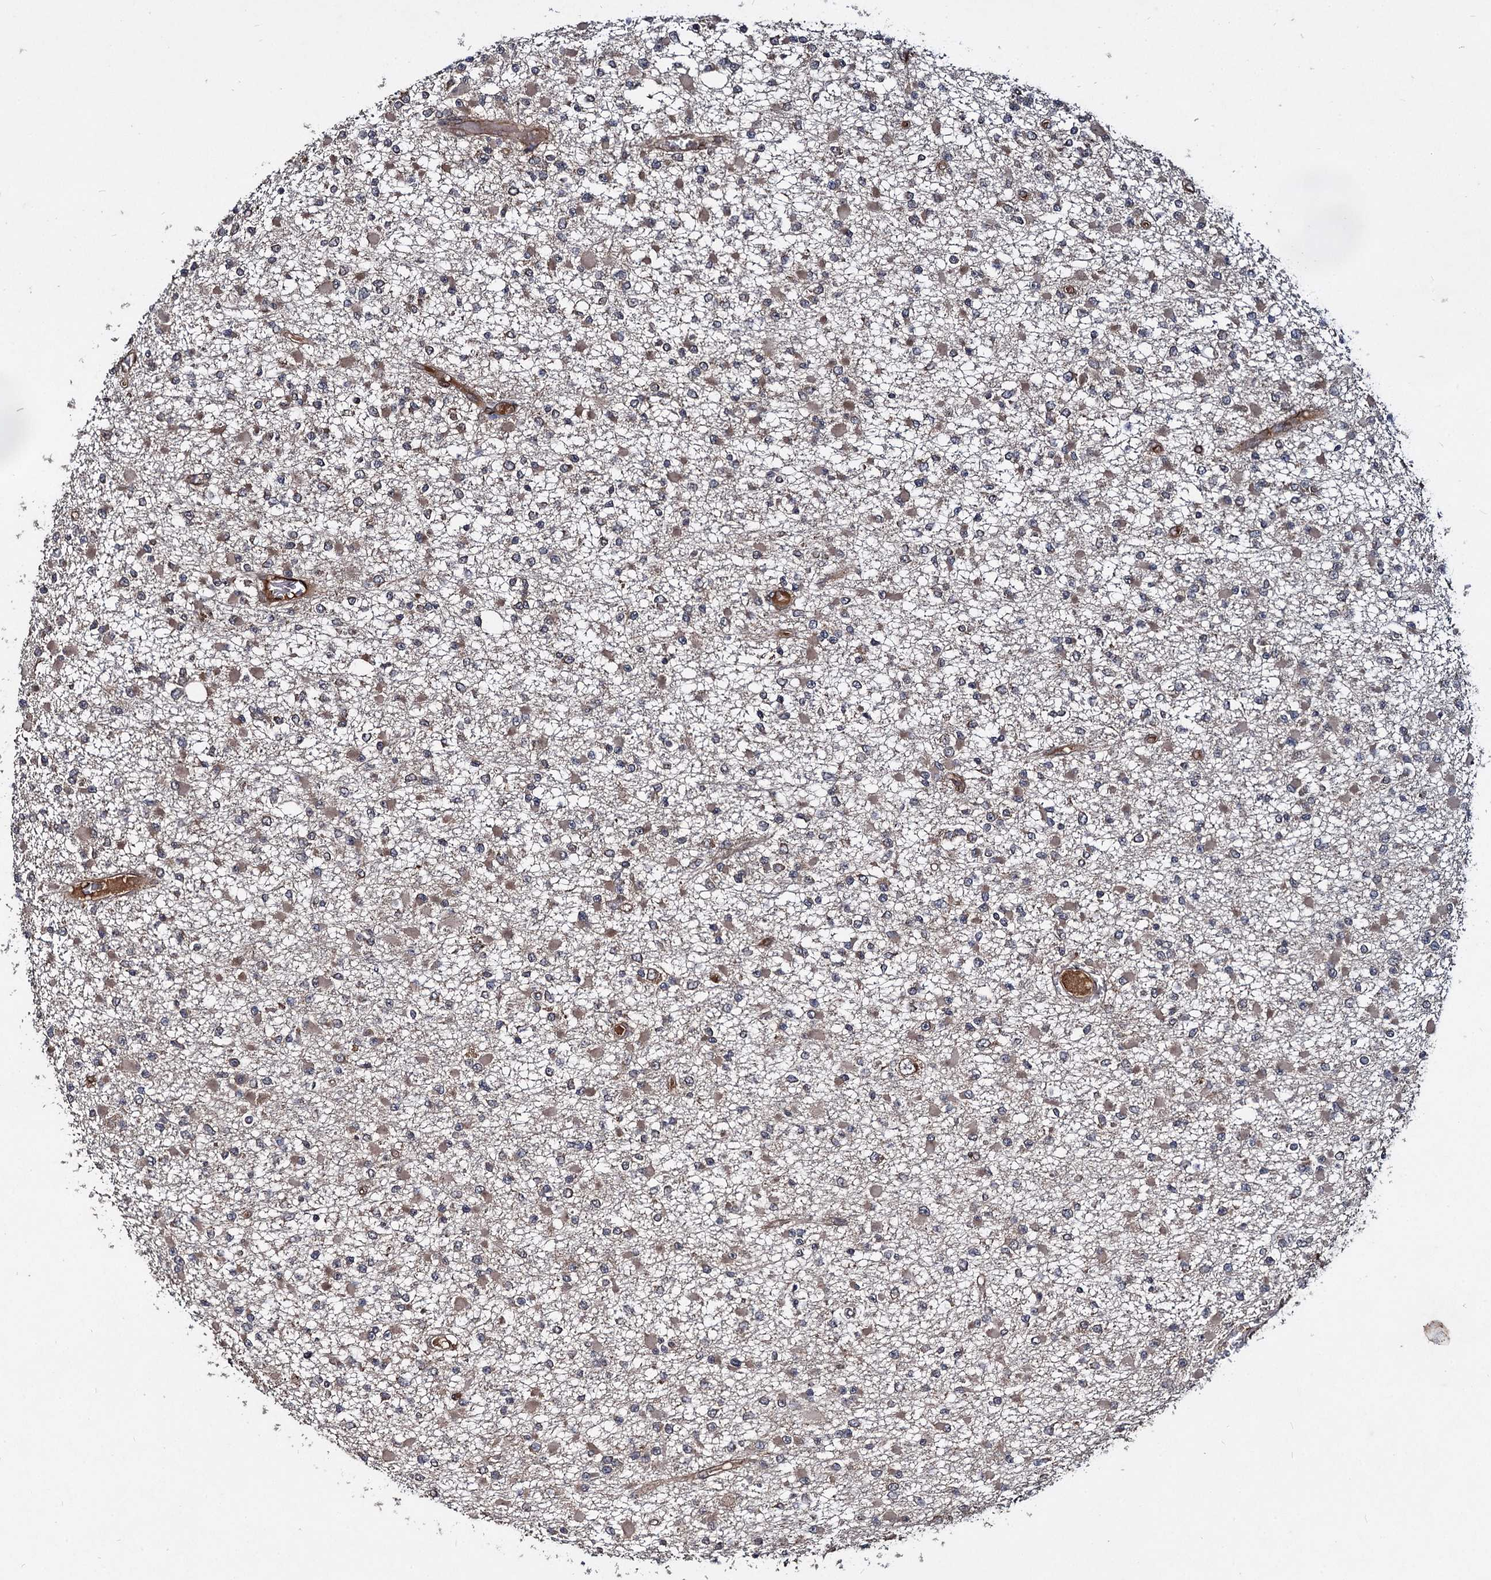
{"staining": {"intensity": "weak", "quantity": "25%-75%", "location": "cytoplasmic/membranous"}, "tissue": "glioma", "cell_type": "Tumor cells", "image_type": "cancer", "snomed": [{"axis": "morphology", "description": "Glioma, malignant, Low grade"}, {"axis": "topography", "description": "Brain"}], "caption": "There is low levels of weak cytoplasmic/membranous staining in tumor cells of low-grade glioma (malignant), as demonstrated by immunohistochemical staining (brown color).", "gene": "DCP1B", "patient": {"sex": "female", "age": 22}}